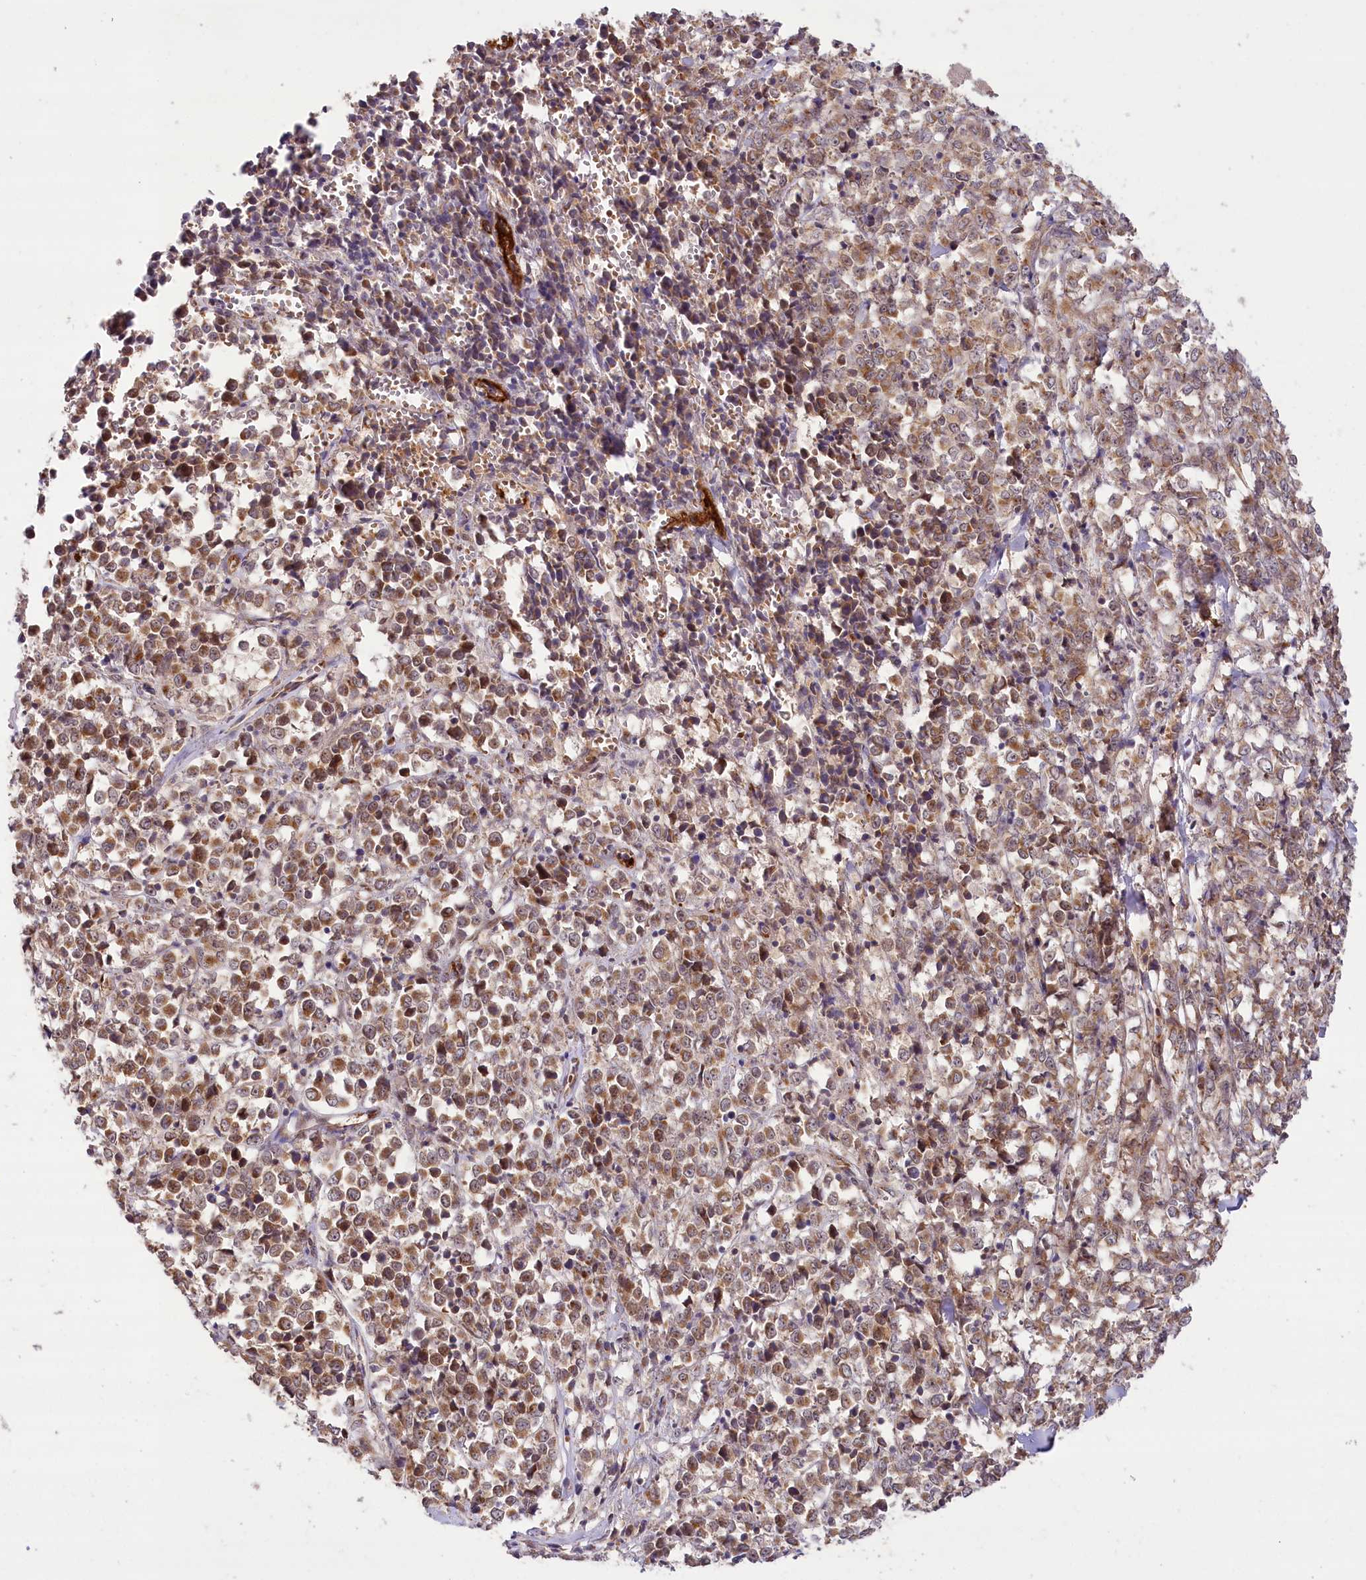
{"staining": {"intensity": "moderate", "quantity": ">75%", "location": "cytoplasmic/membranous"}, "tissue": "melanoma", "cell_type": "Tumor cells", "image_type": "cancer", "snomed": [{"axis": "morphology", "description": "Malignant melanoma, NOS"}, {"axis": "topography", "description": "Skin"}], "caption": "Protein expression by immunohistochemistry (IHC) demonstrates moderate cytoplasmic/membranous staining in approximately >75% of tumor cells in melanoma. The staining was performed using DAB (3,3'-diaminobenzidine) to visualize the protein expression in brown, while the nuclei were stained in blue with hematoxylin (Magnification: 20x).", "gene": "CARD19", "patient": {"sex": "female", "age": 72}}